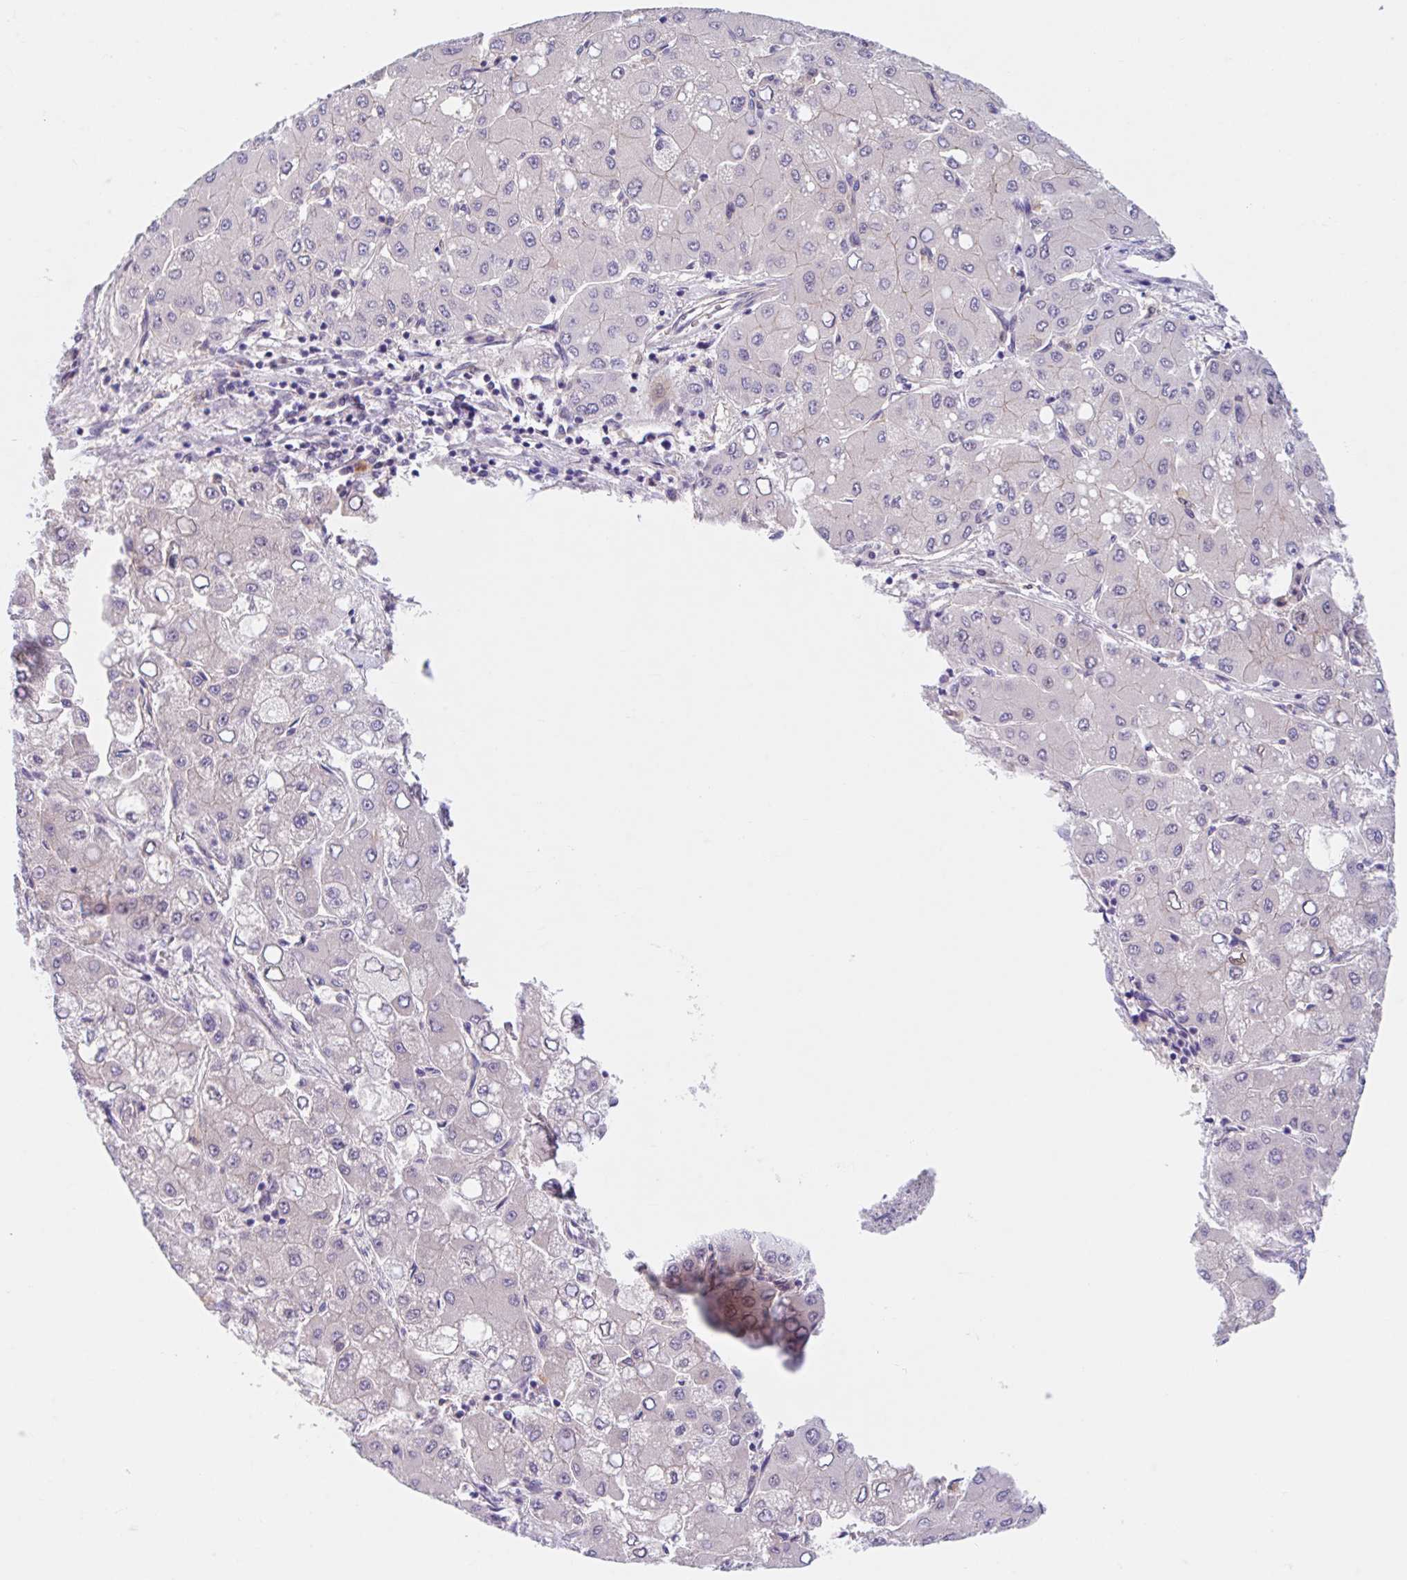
{"staining": {"intensity": "negative", "quantity": "none", "location": "none"}, "tissue": "liver cancer", "cell_type": "Tumor cells", "image_type": "cancer", "snomed": [{"axis": "morphology", "description": "Carcinoma, Hepatocellular, NOS"}, {"axis": "topography", "description": "Liver"}], "caption": "Liver cancer (hepatocellular carcinoma) was stained to show a protein in brown. There is no significant staining in tumor cells. (DAB immunohistochemistry (IHC) with hematoxylin counter stain).", "gene": "TMEM86A", "patient": {"sex": "male", "age": 40}}